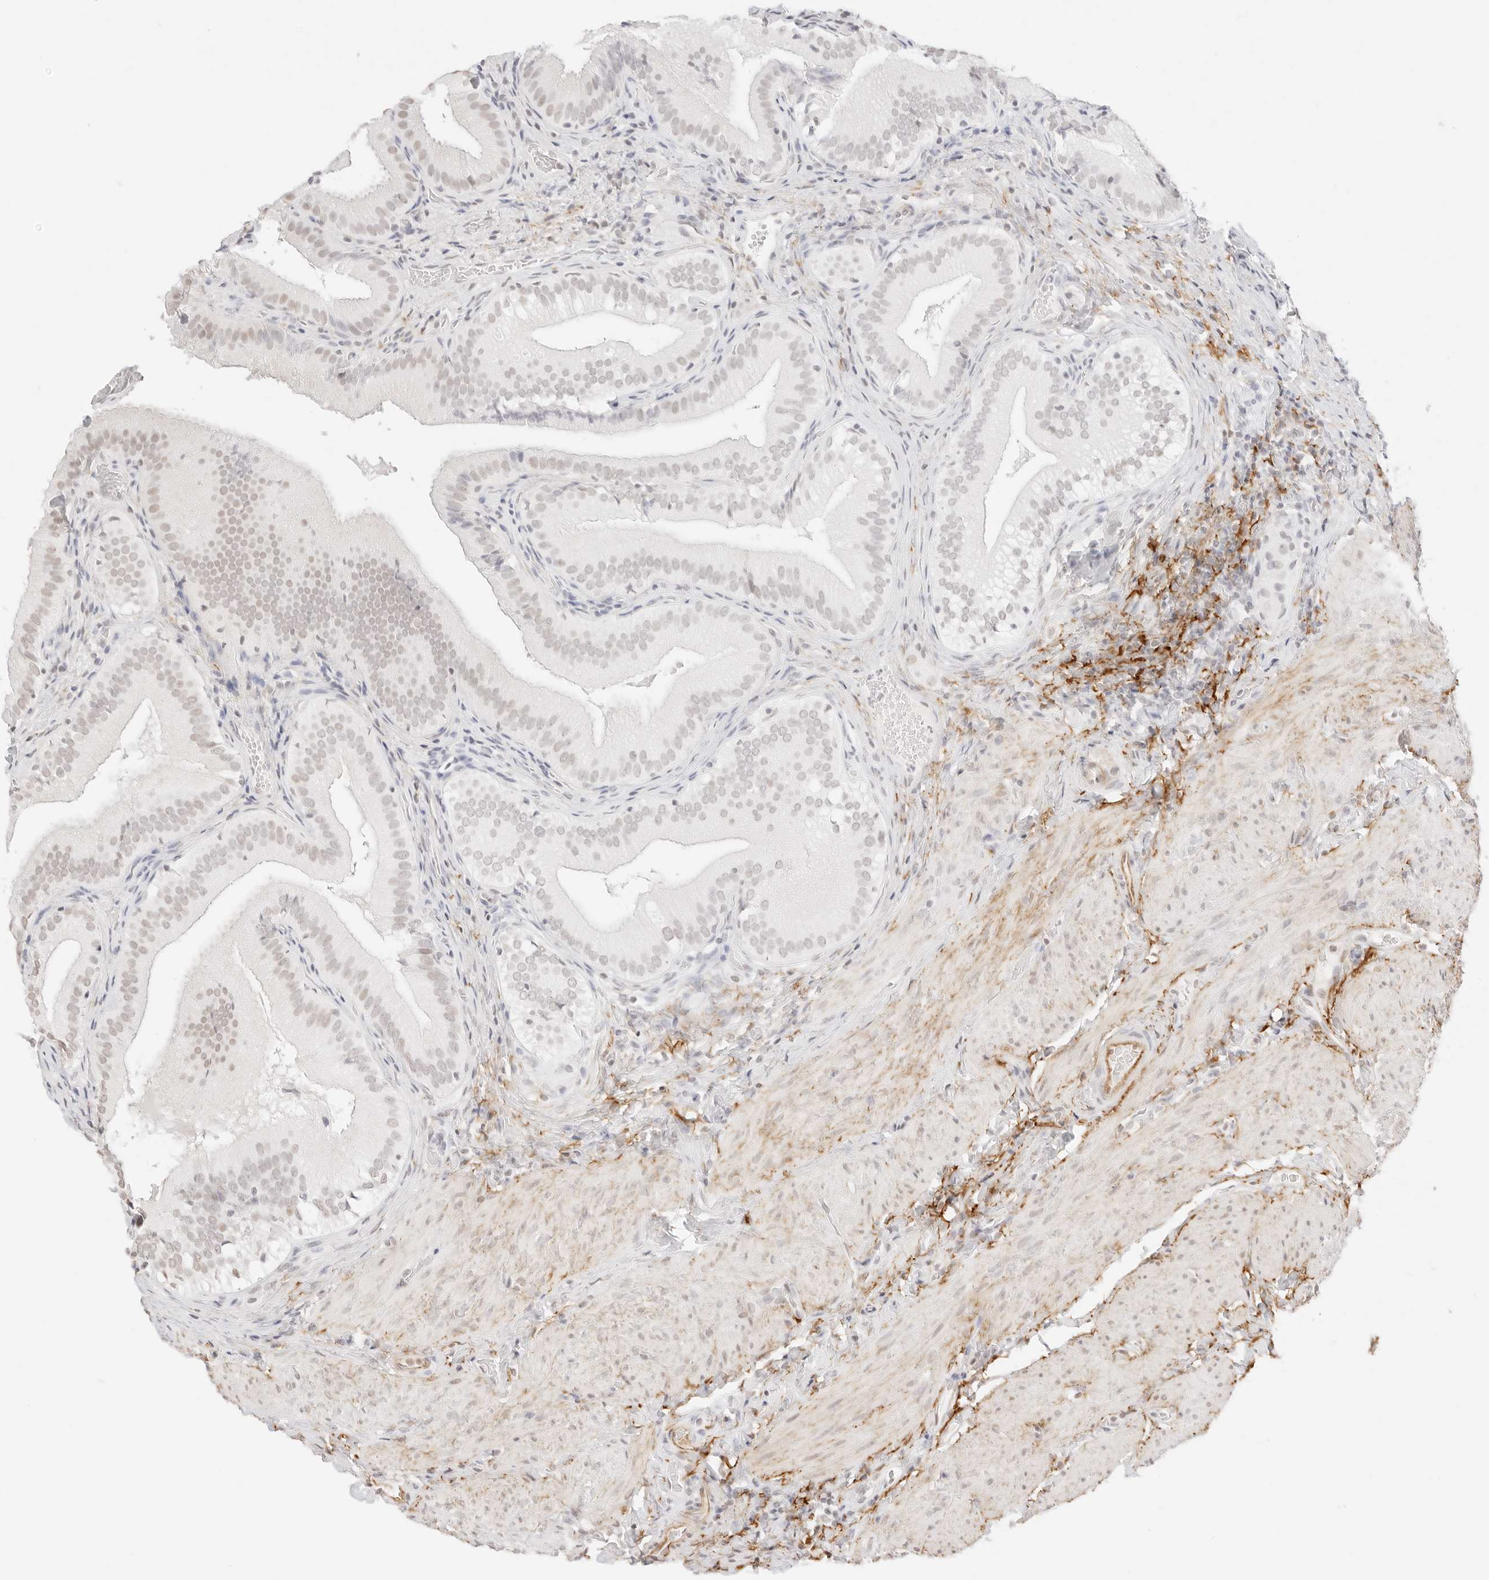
{"staining": {"intensity": "negative", "quantity": "none", "location": "none"}, "tissue": "gallbladder", "cell_type": "Glandular cells", "image_type": "normal", "snomed": [{"axis": "morphology", "description": "Normal tissue, NOS"}, {"axis": "topography", "description": "Gallbladder"}], "caption": "The photomicrograph displays no significant expression in glandular cells of gallbladder.", "gene": "FBLN5", "patient": {"sex": "female", "age": 30}}